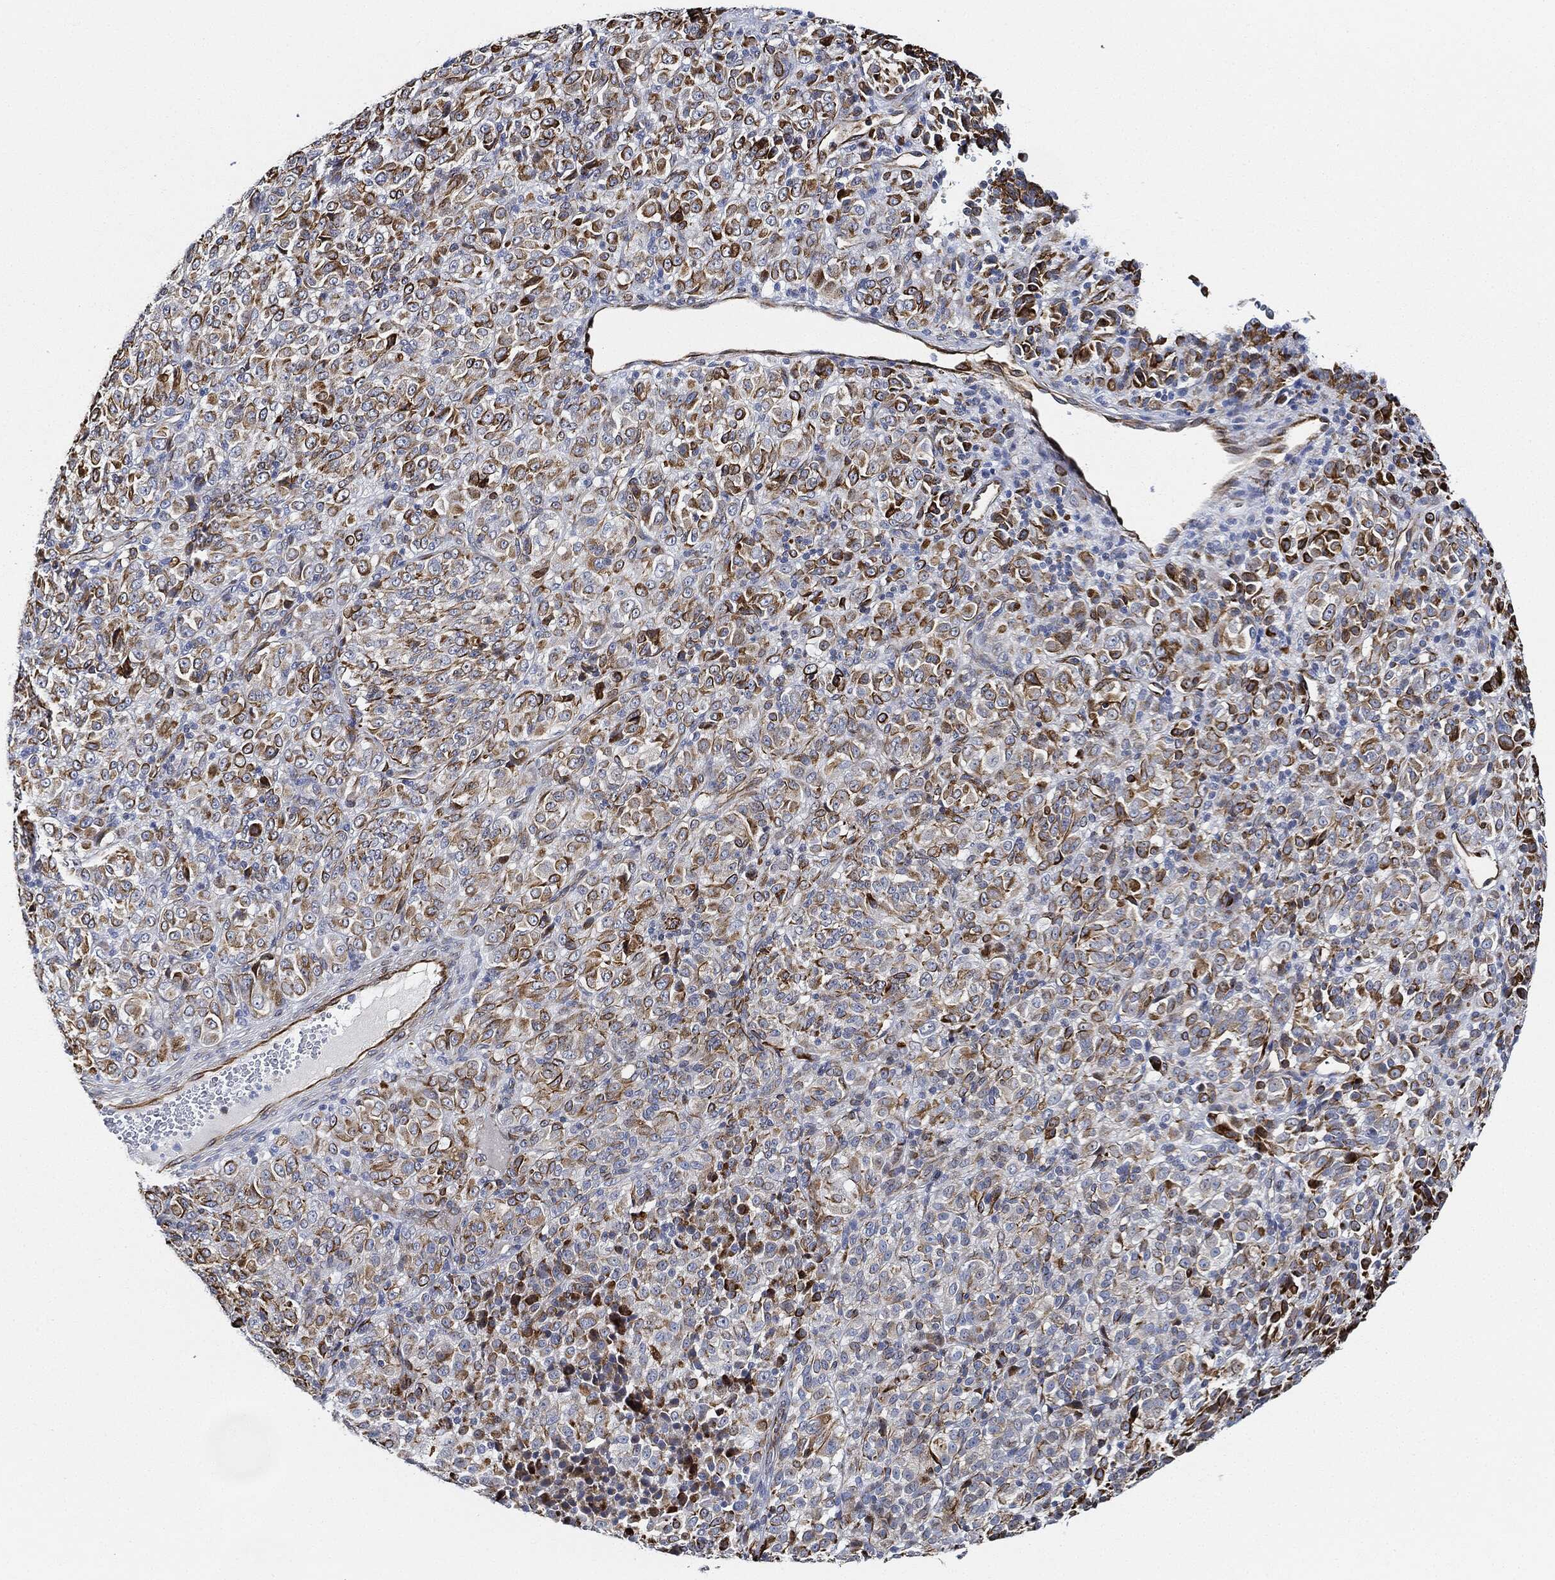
{"staining": {"intensity": "strong", "quantity": "25%-75%", "location": "cytoplasmic/membranous"}, "tissue": "melanoma", "cell_type": "Tumor cells", "image_type": "cancer", "snomed": [{"axis": "morphology", "description": "Malignant melanoma, Metastatic site"}, {"axis": "topography", "description": "Brain"}], "caption": "Brown immunohistochemical staining in human malignant melanoma (metastatic site) reveals strong cytoplasmic/membranous staining in about 25%-75% of tumor cells.", "gene": "THSD1", "patient": {"sex": "female", "age": 56}}